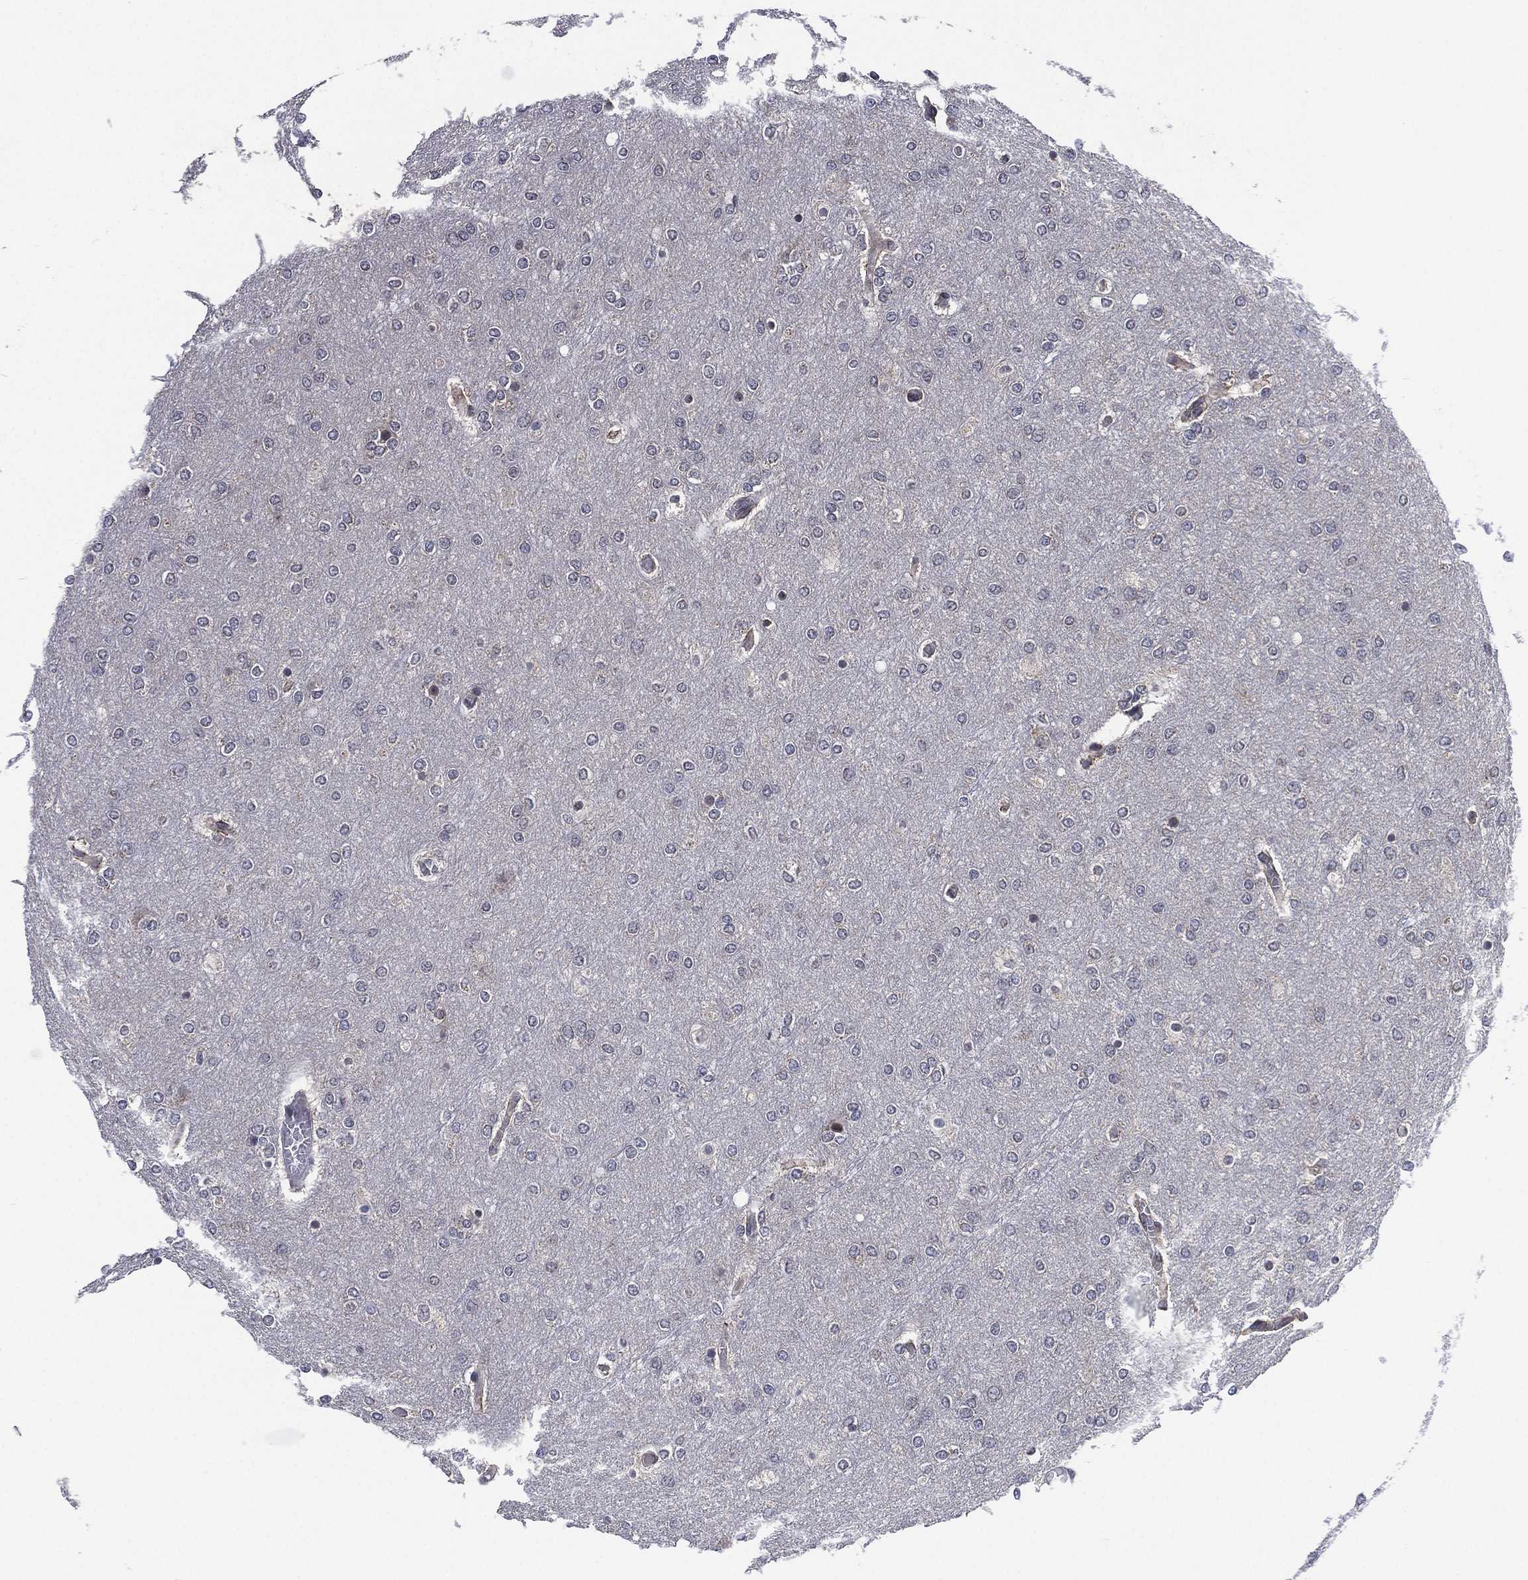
{"staining": {"intensity": "negative", "quantity": "none", "location": "none"}, "tissue": "glioma", "cell_type": "Tumor cells", "image_type": "cancer", "snomed": [{"axis": "morphology", "description": "Glioma, malignant, High grade"}, {"axis": "topography", "description": "Brain"}], "caption": "An IHC image of glioma is shown. There is no staining in tumor cells of glioma.", "gene": "SELENOO", "patient": {"sex": "female", "age": 61}}